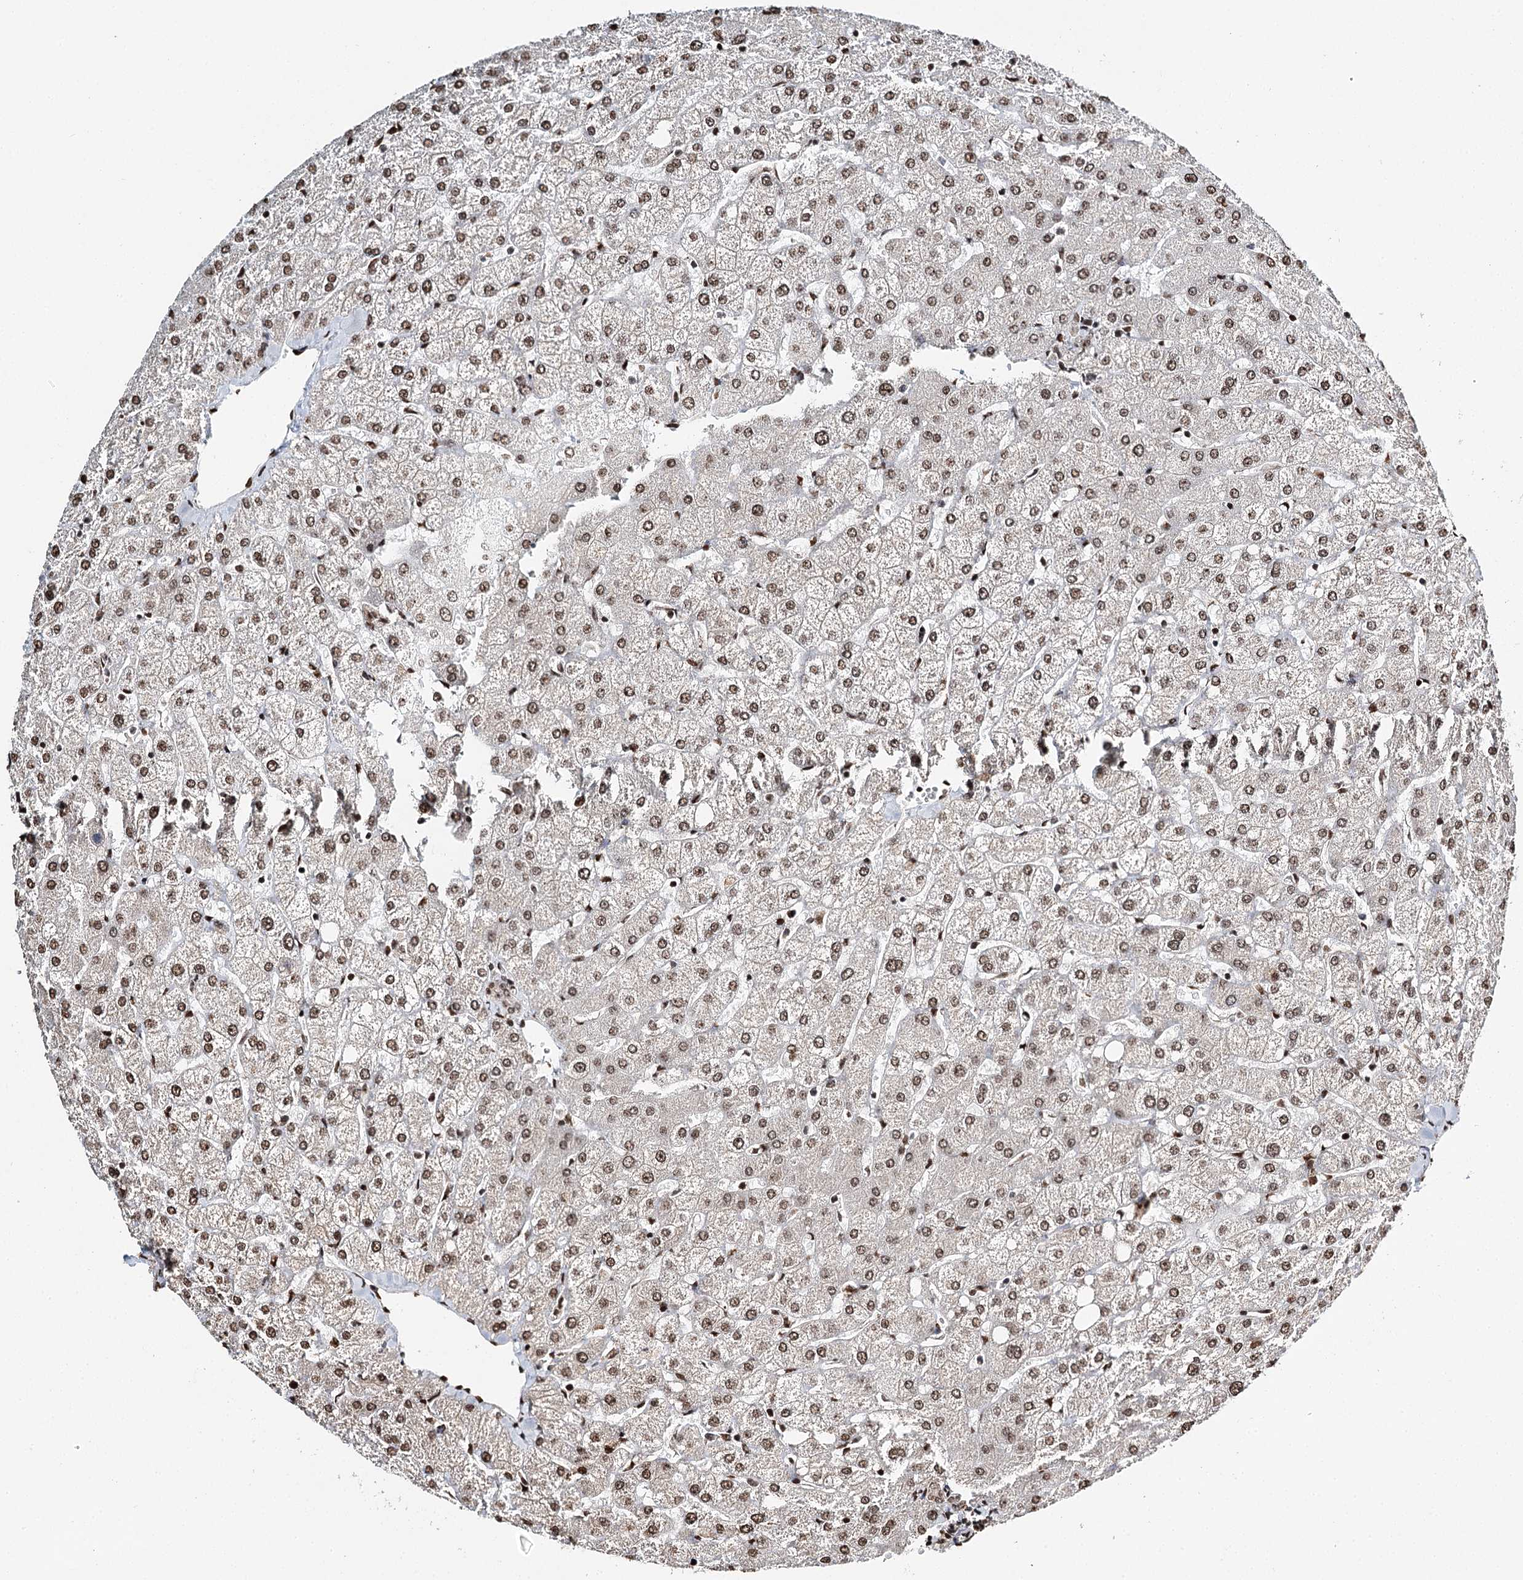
{"staining": {"intensity": "moderate", "quantity": ">75%", "location": "nuclear"}, "tissue": "liver", "cell_type": "Cholangiocytes", "image_type": "normal", "snomed": [{"axis": "morphology", "description": "Normal tissue, NOS"}, {"axis": "topography", "description": "Liver"}], "caption": "Immunohistochemical staining of unremarkable human liver demonstrates medium levels of moderate nuclear staining in approximately >75% of cholangiocytes. The staining is performed using DAB brown chromogen to label protein expression. The nuclei are counter-stained blue using hematoxylin.", "gene": "RPS27A", "patient": {"sex": "female", "age": 54}}